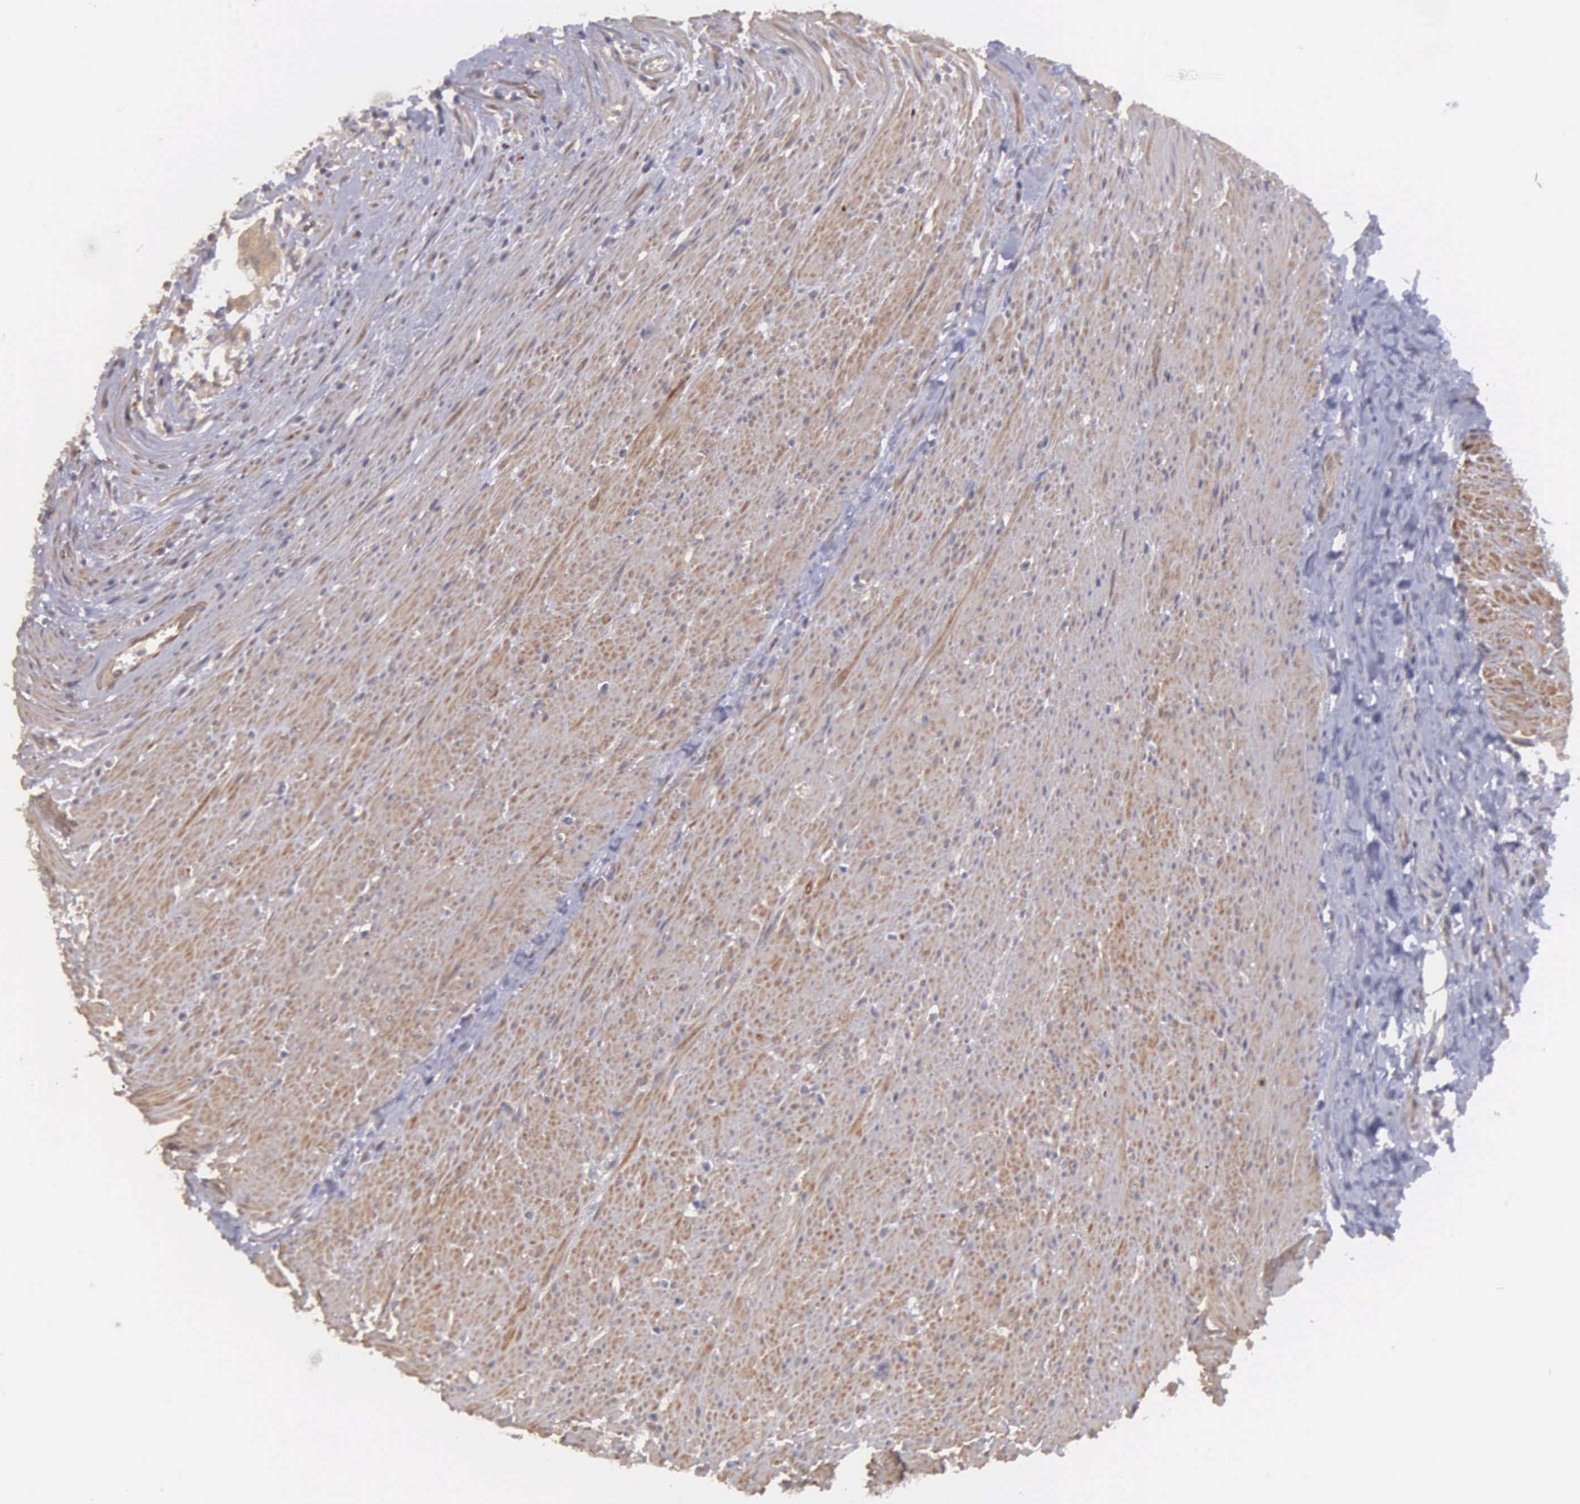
{"staining": {"intensity": "weak", "quantity": ">75%", "location": "cytoplasmic/membranous"}, "tissue": "colorectal cancer", "cell_type": "Tumor cells", "image_type": "cancer", "snomed": [{"axis": "morphology", "description": "Adenocarcinoma, NOS"}, {"axis": "topography", "description": "Rectum"}], "caption": "Colorectal cancer stained with DAB IHC shows low levels of weak cytoplasmic/membranous expression in about >75% of tumor cells.", "gene": "RTL10", "patient": {"sex": "male", "age": 70}}